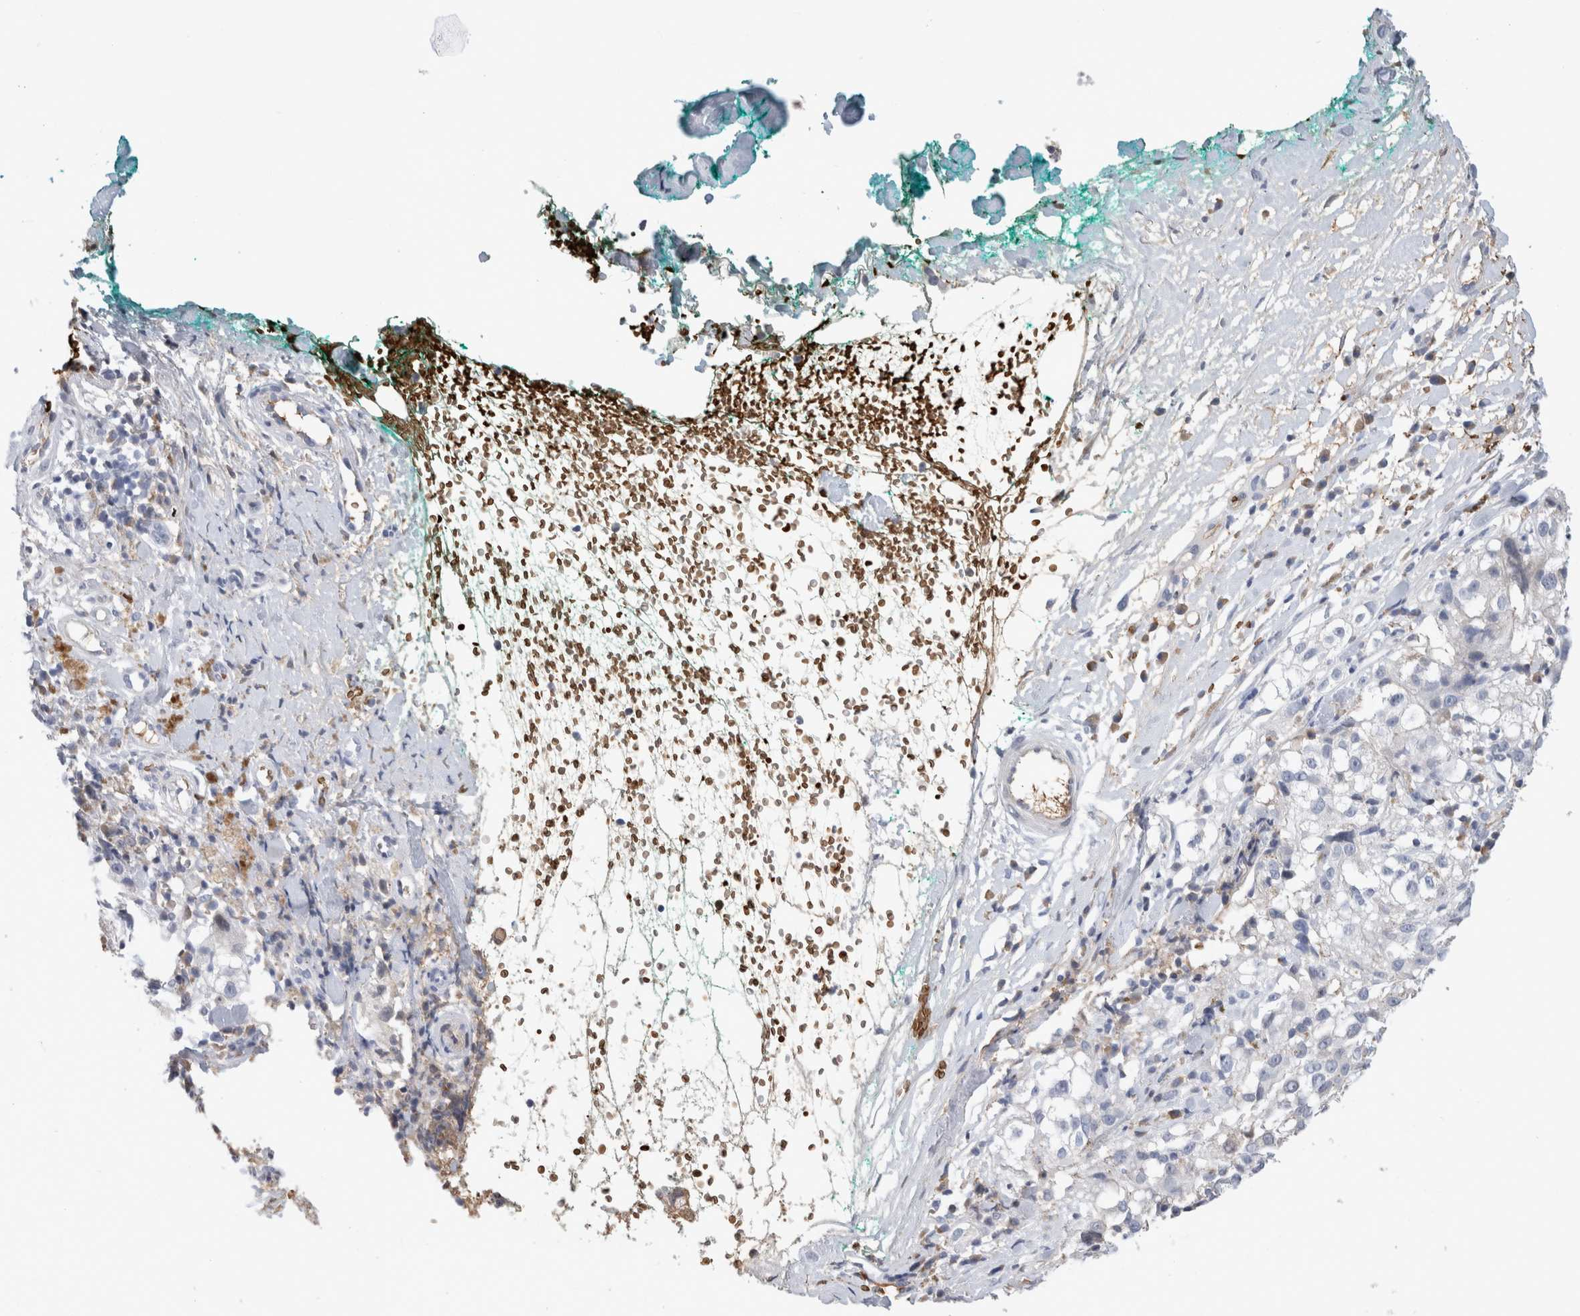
{"staining": {"intensity": "negative", "quantity": "none", "location": "none"}, "tissue": "melanoma", "cell_type": "Tumor cells", "image_type": "cancer", "snomed": [{"axis": "morphology", "description": "Necrosis, NOS"}, {"axis": "morphology", "description": "Malignant melanoma, NOS"}, {"axis": "topography", "description": "Skin"}], "caption": "This is an IHC micrograph of melanoma. There is no staining in tumor cells.", "gene": "CA1", "patient": {"sex": "female", "age": 87}}